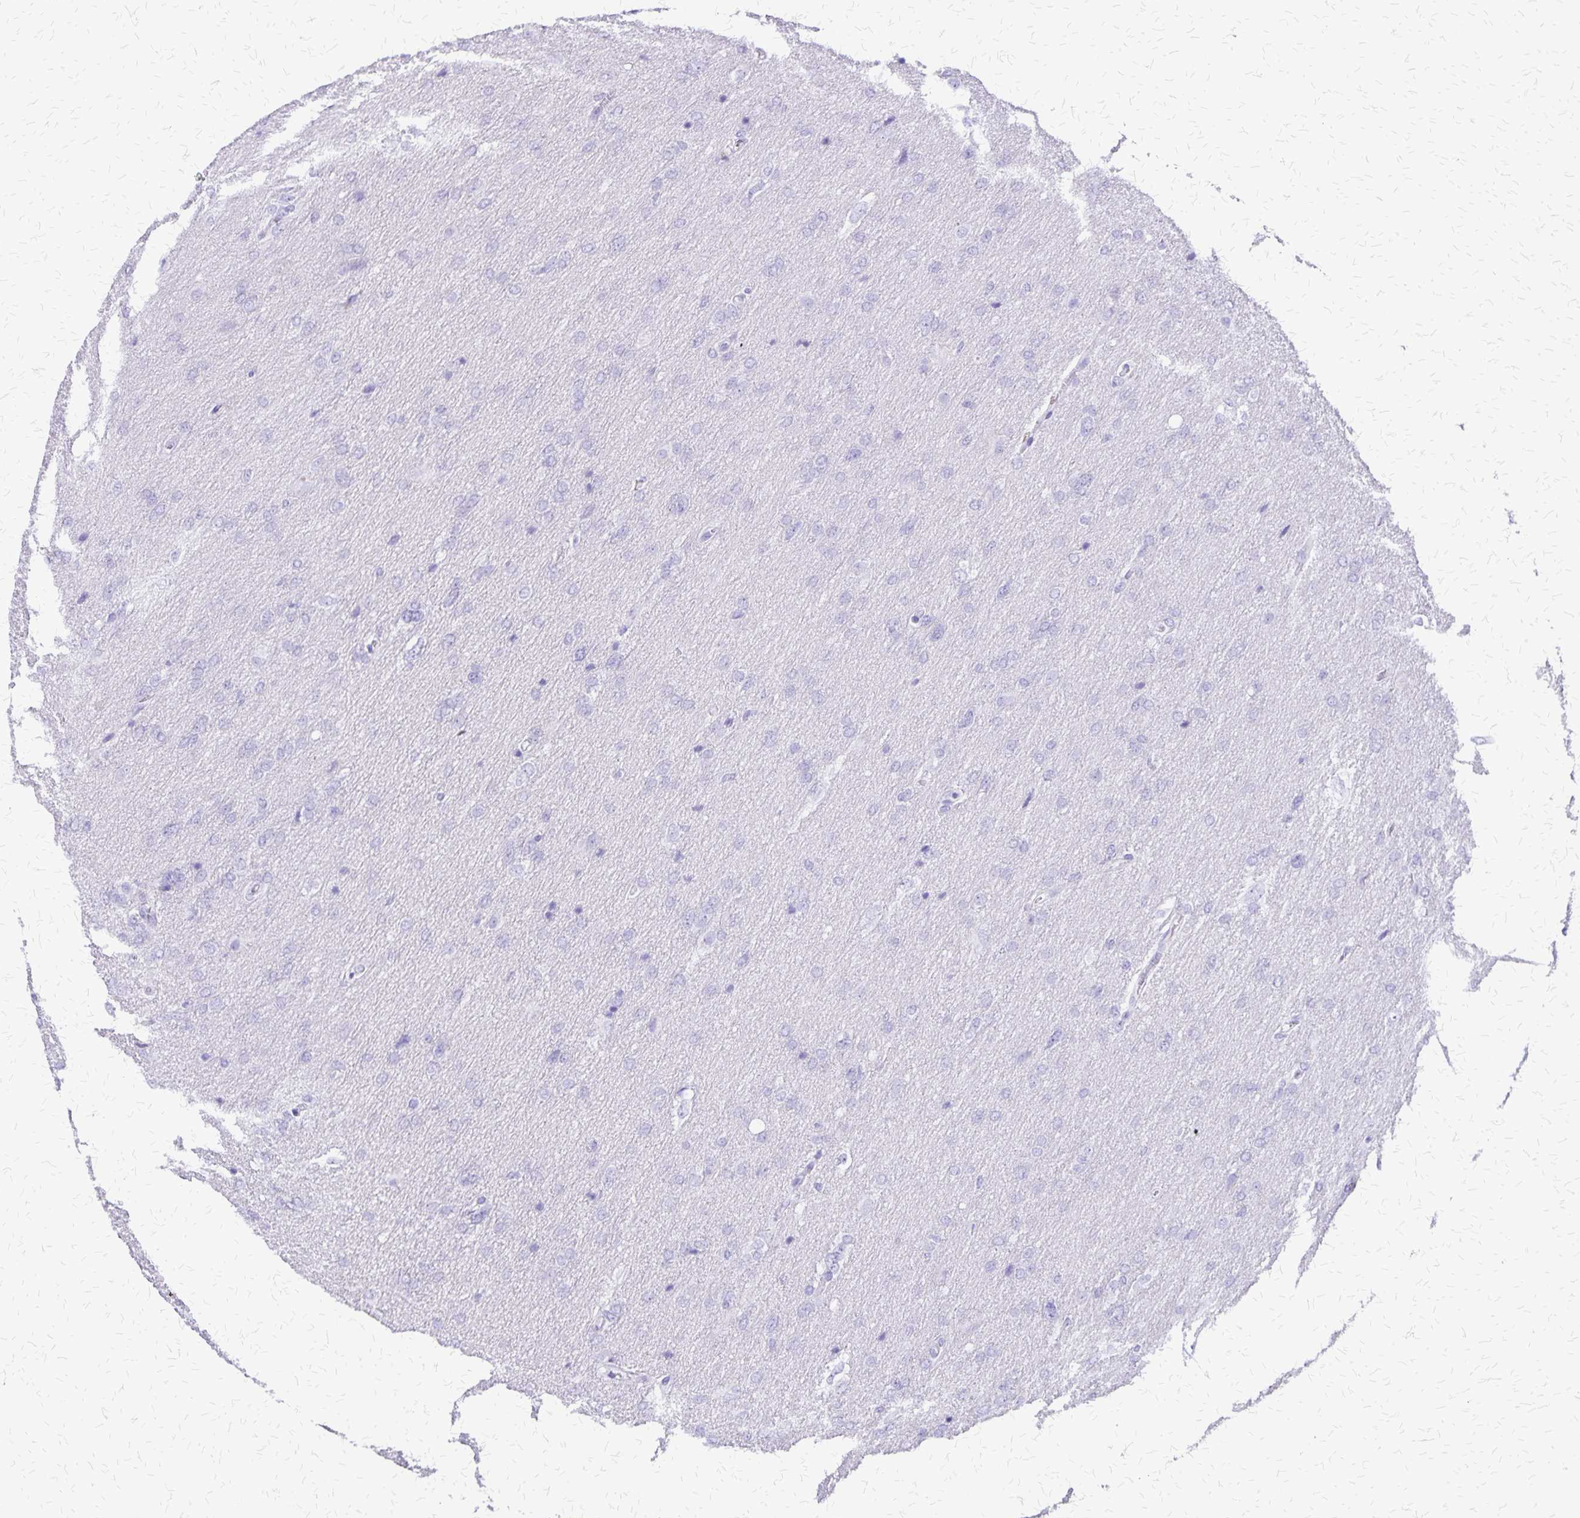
{"staining": {"intensity": "negative", "quantity": "none", "location": "none"}, "tissue": "glioma", "cell_type": "Tumor cells", "image_type": "cancer", "snomed": [{"axis": "morphology", "description": "Glioma, malignant, High grade"}, {"axis": "topography", "description": "Brain"}], "caption": "There is no significant positivity in tumor cells of malignant glioma (high-grade).", "gene": "SLC13A2", "patient": {"sex": "male", "age": 53}}